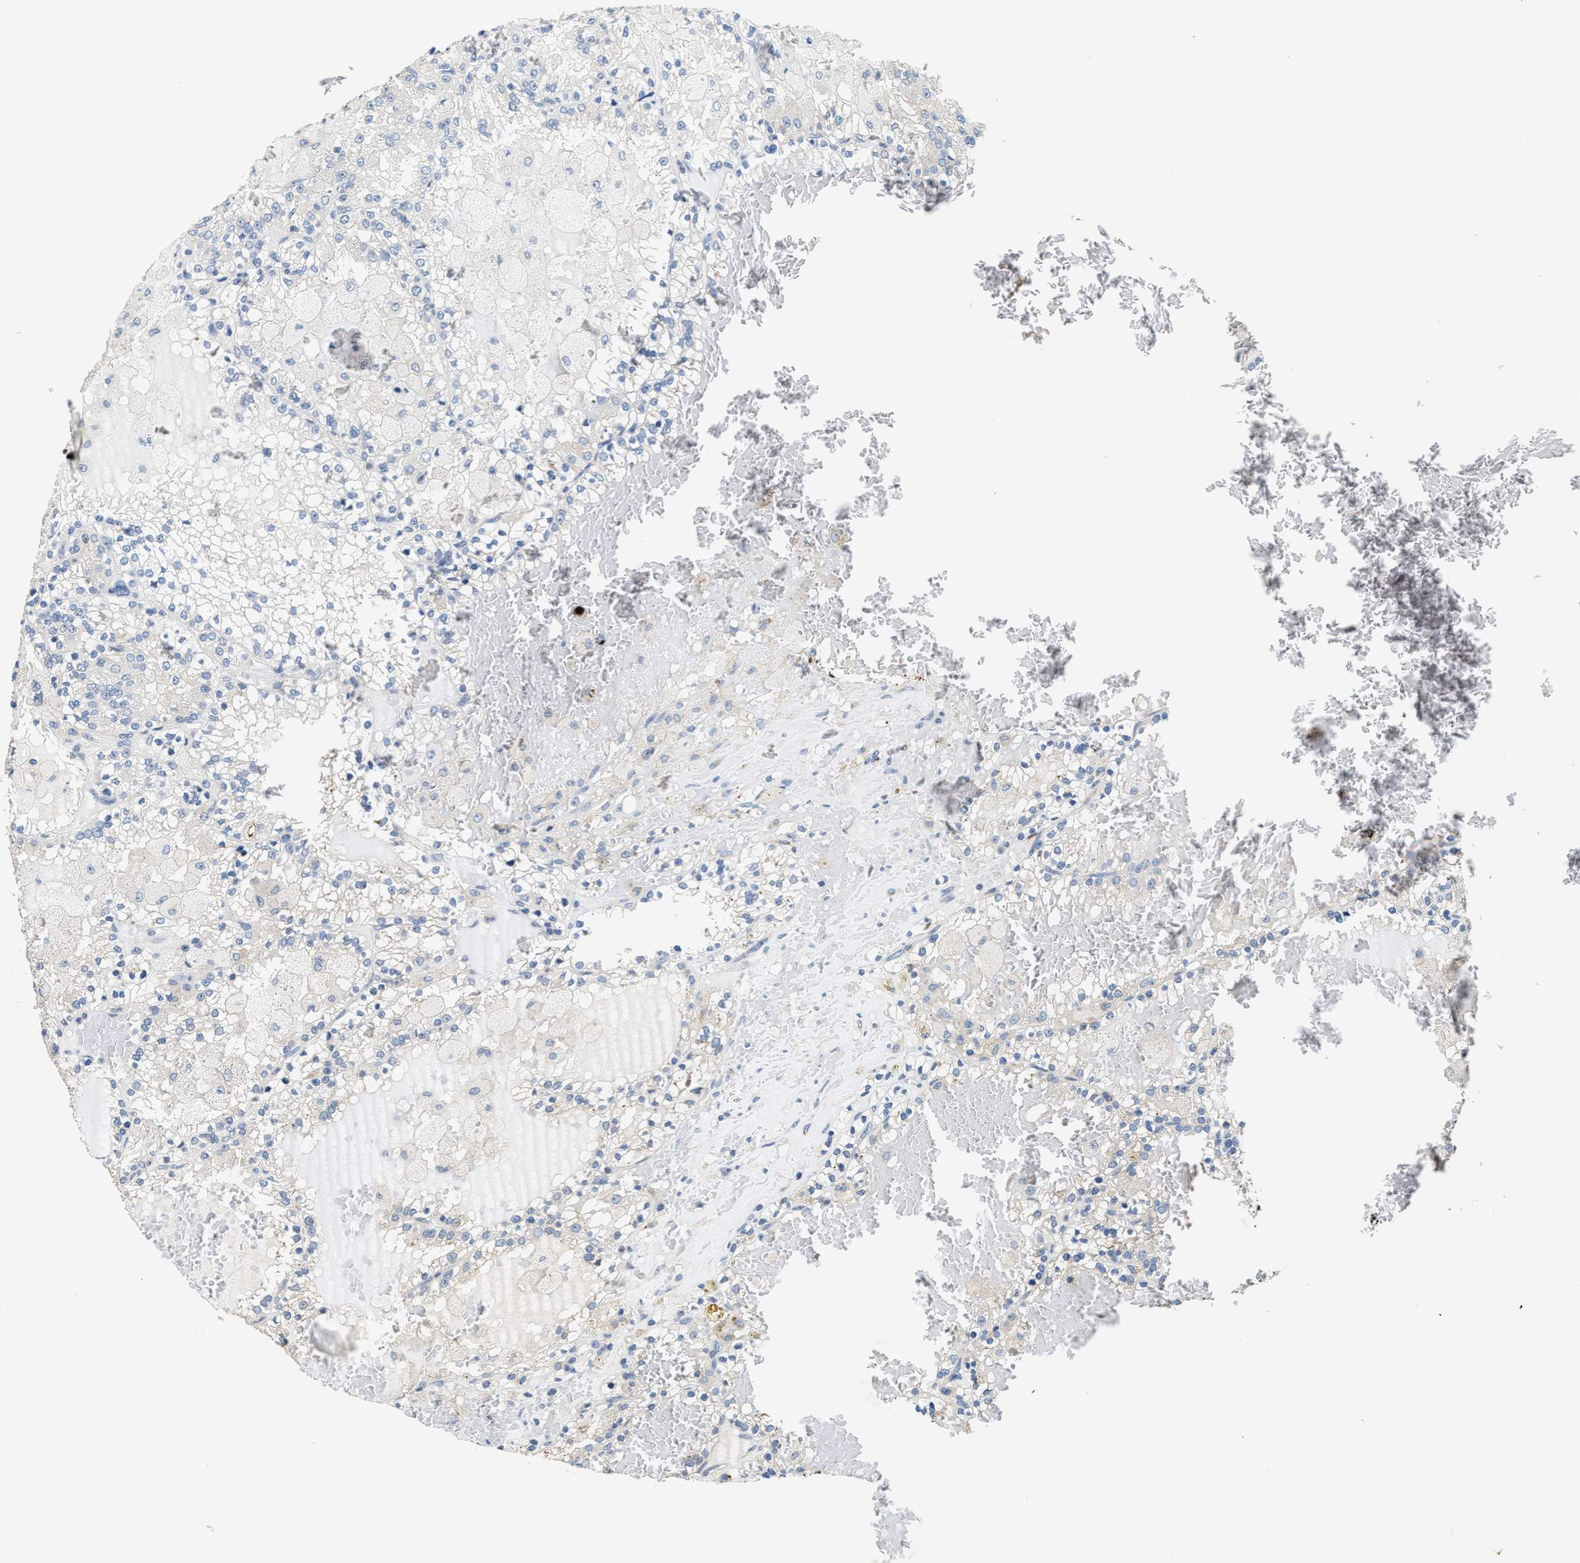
{"staining": {"intensity": "negative", "quantity": "none", "location": "none"}, "tissue": "renal cancer", "cell_type": "Tumor cells", "image_type": "cancer", "snomed": [{"axis": "morphology", "description": "Adenocarcinoma, NOS"}, {"axis": "topography", "description": "Kidney"}], "caption": "Immunohistochemistry of renal cancer (adenocarcinoma) displays no positivity in tumor cells.", "gene": "ANKIB1", "patient": {"sex": "female", "age": 56}}